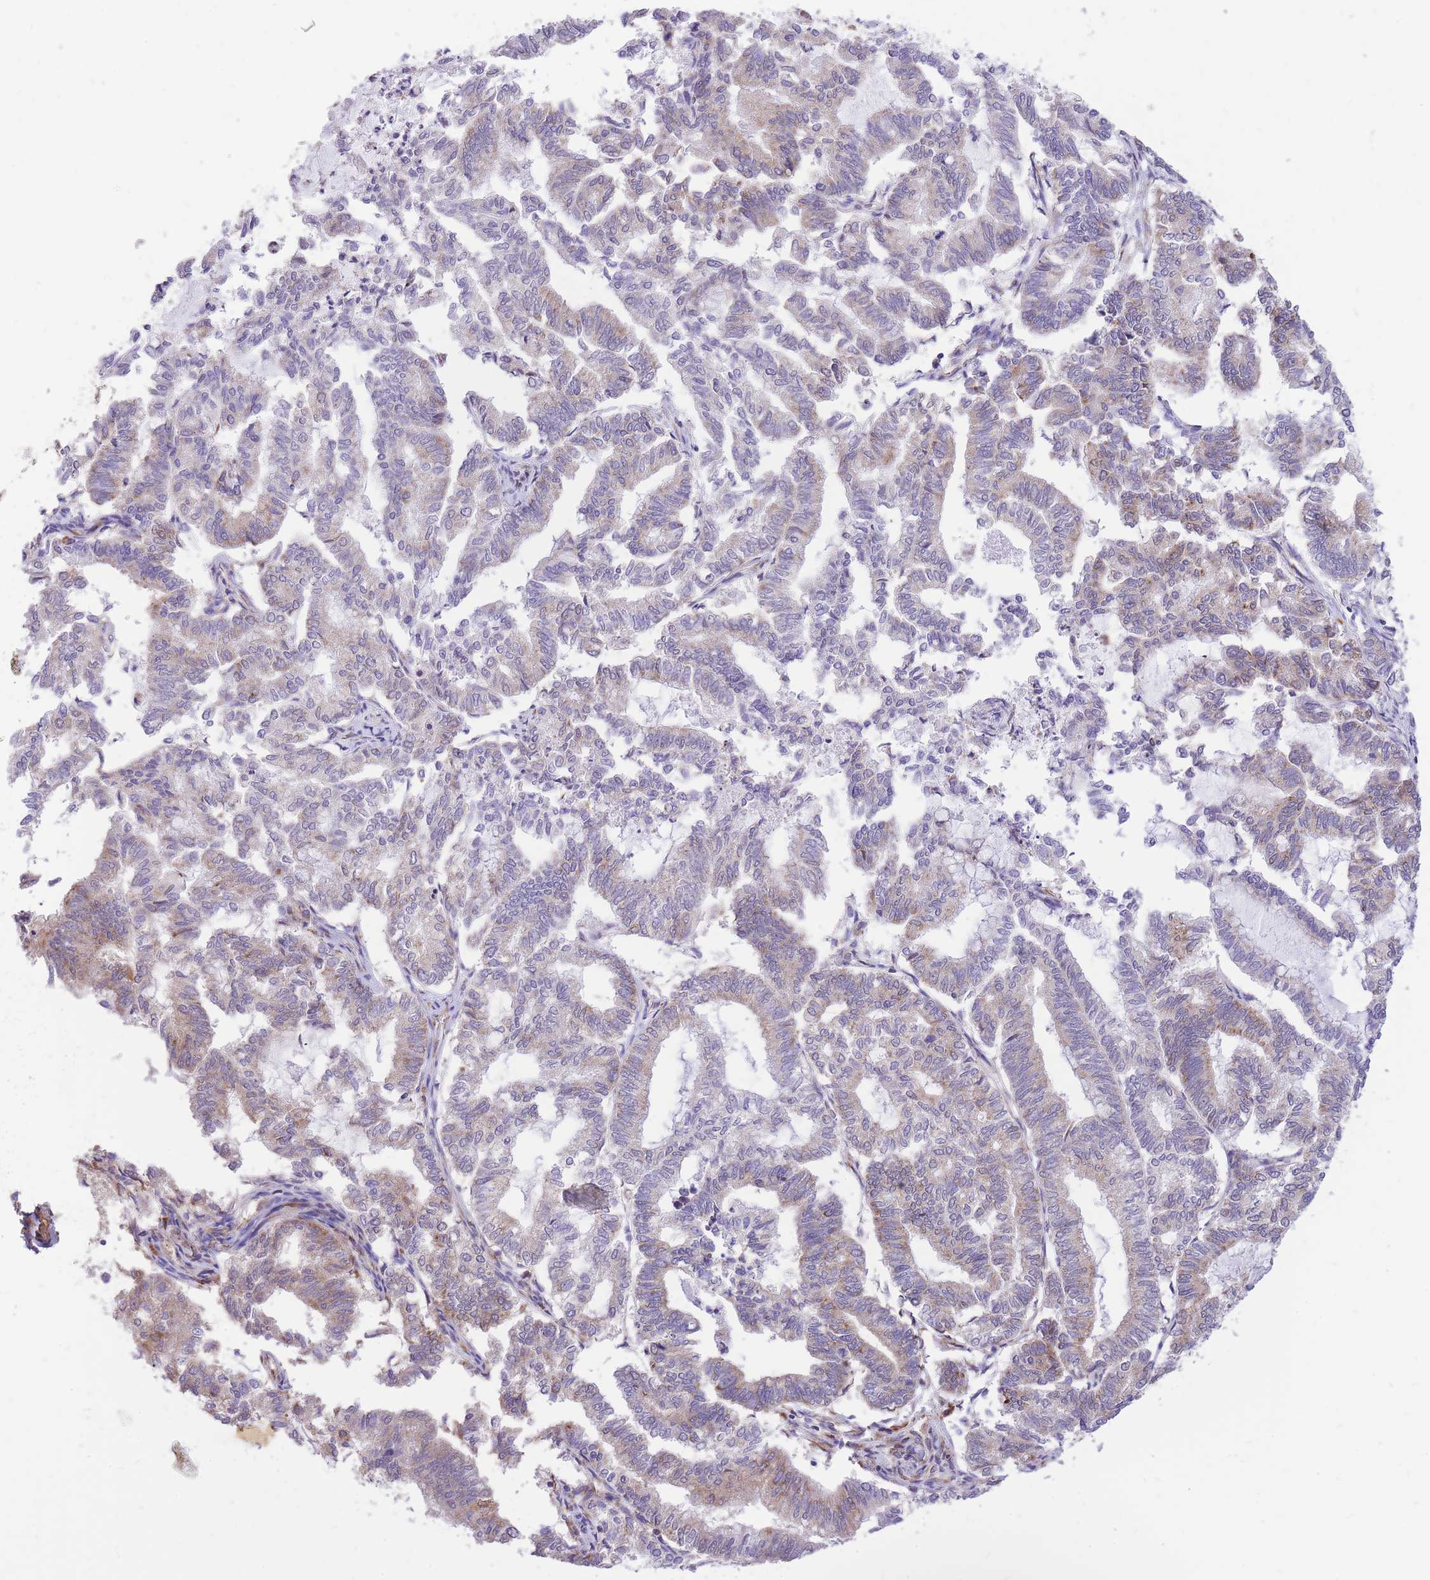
{"staining": {"intensity": "negative", "quantity": "none", "location": "none"}, "tissue": "endometrial cancer", "cell_type": "Tumor cells", "image_type": "cancer", "snomed": [{"axis": "morphology", "description": "Adenocarcinoma, NOS"}, {"axis": "topography", "description": "Endometrium"}], "caption": "High magnification brightfield microscopy of endometrial cancer stained with DAB (3,3'-diaminobenzidine) (brown) and counterstained with hematoxylin (blue): tumor cells show no significant positivity.", "gene": "GBP7", "patient": {"sex": "female", "age": 79}}